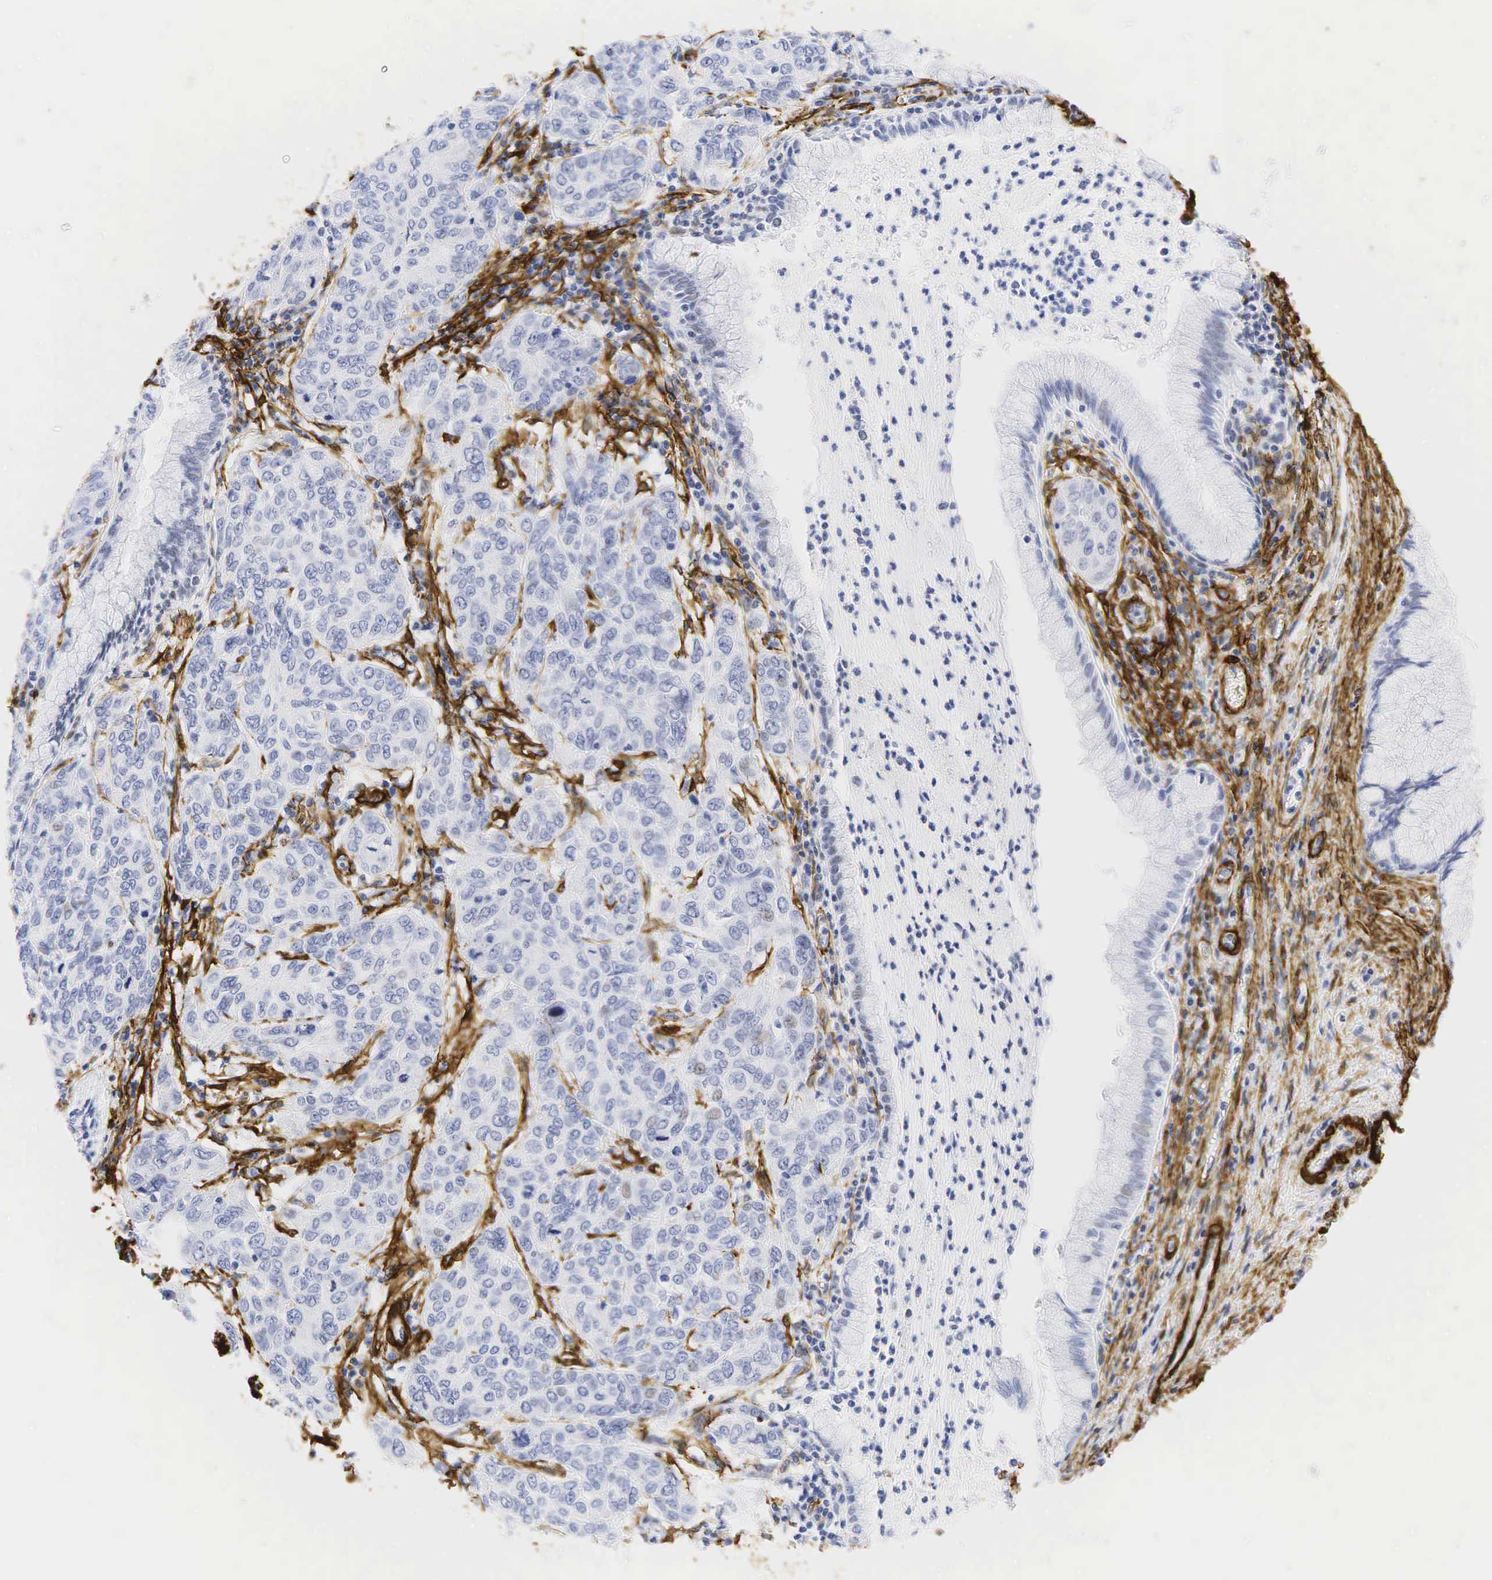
{"staining": {"intensity": "weak", "quantity": "<25%", "location": "nuclear"}, "tissue": "cervical cancer", "cell_type": "Tumor cells", "image_type": "cancer", "snomed": [{"axis": "morphology", "description": "Squamous cell carcinoma, NOS"}, {"axis": "topography", "description": "Cervix"}], "caption": "Immunohistochemistry (IHC) micrograph of neoplastic tissue: human cervical cancer (squamous cell carcinoma) stained with DAB (3,3'-diaminobenzidine) displays no significant protein staining in tumor cells.", "gene": "ACTA2", "patient": {"sex": "female", "age": 38}}